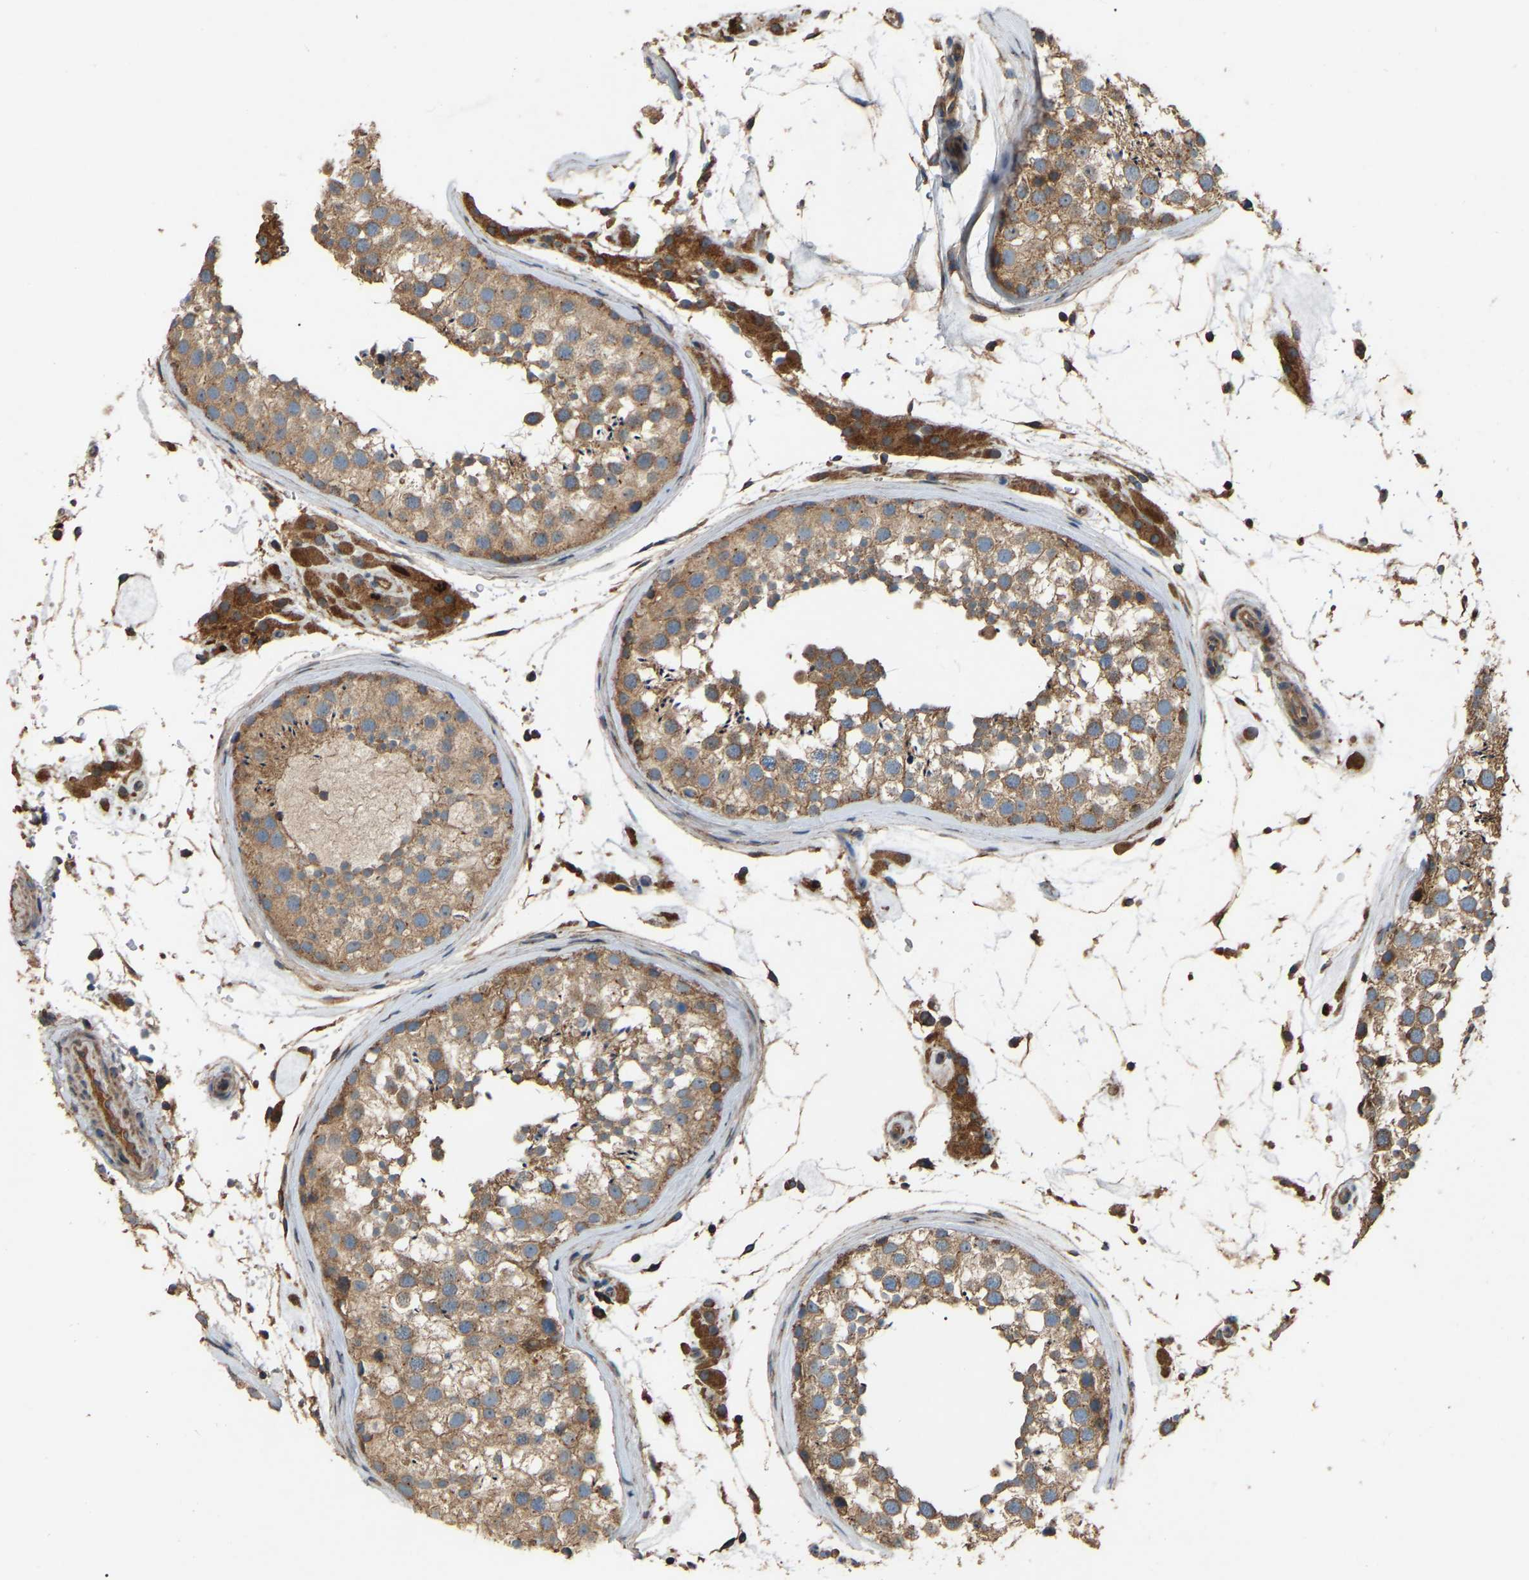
{"staining": {"intensity": "moderate", "quantity": ">75%", "location": "cytoplasmic/membranous"}, "tissue": "testis", "cell_type": "Cells in seminiferous ducts", "image_type": "normal", "snomed": [{"axis": "morphology", "description": "Normal tissue, NOS"}, {"axis": "topography", "description": "Testis"}], "caption": "Unremarkable testis reveals moderate cytoplasmic/membranous expression in about >75% of cells in seminiferous ducts (Brightfield microscopy of DAB IHC at high magnification)..", "gene": "SAMD9L", "patient": {"sex": "male", "age": 46}}